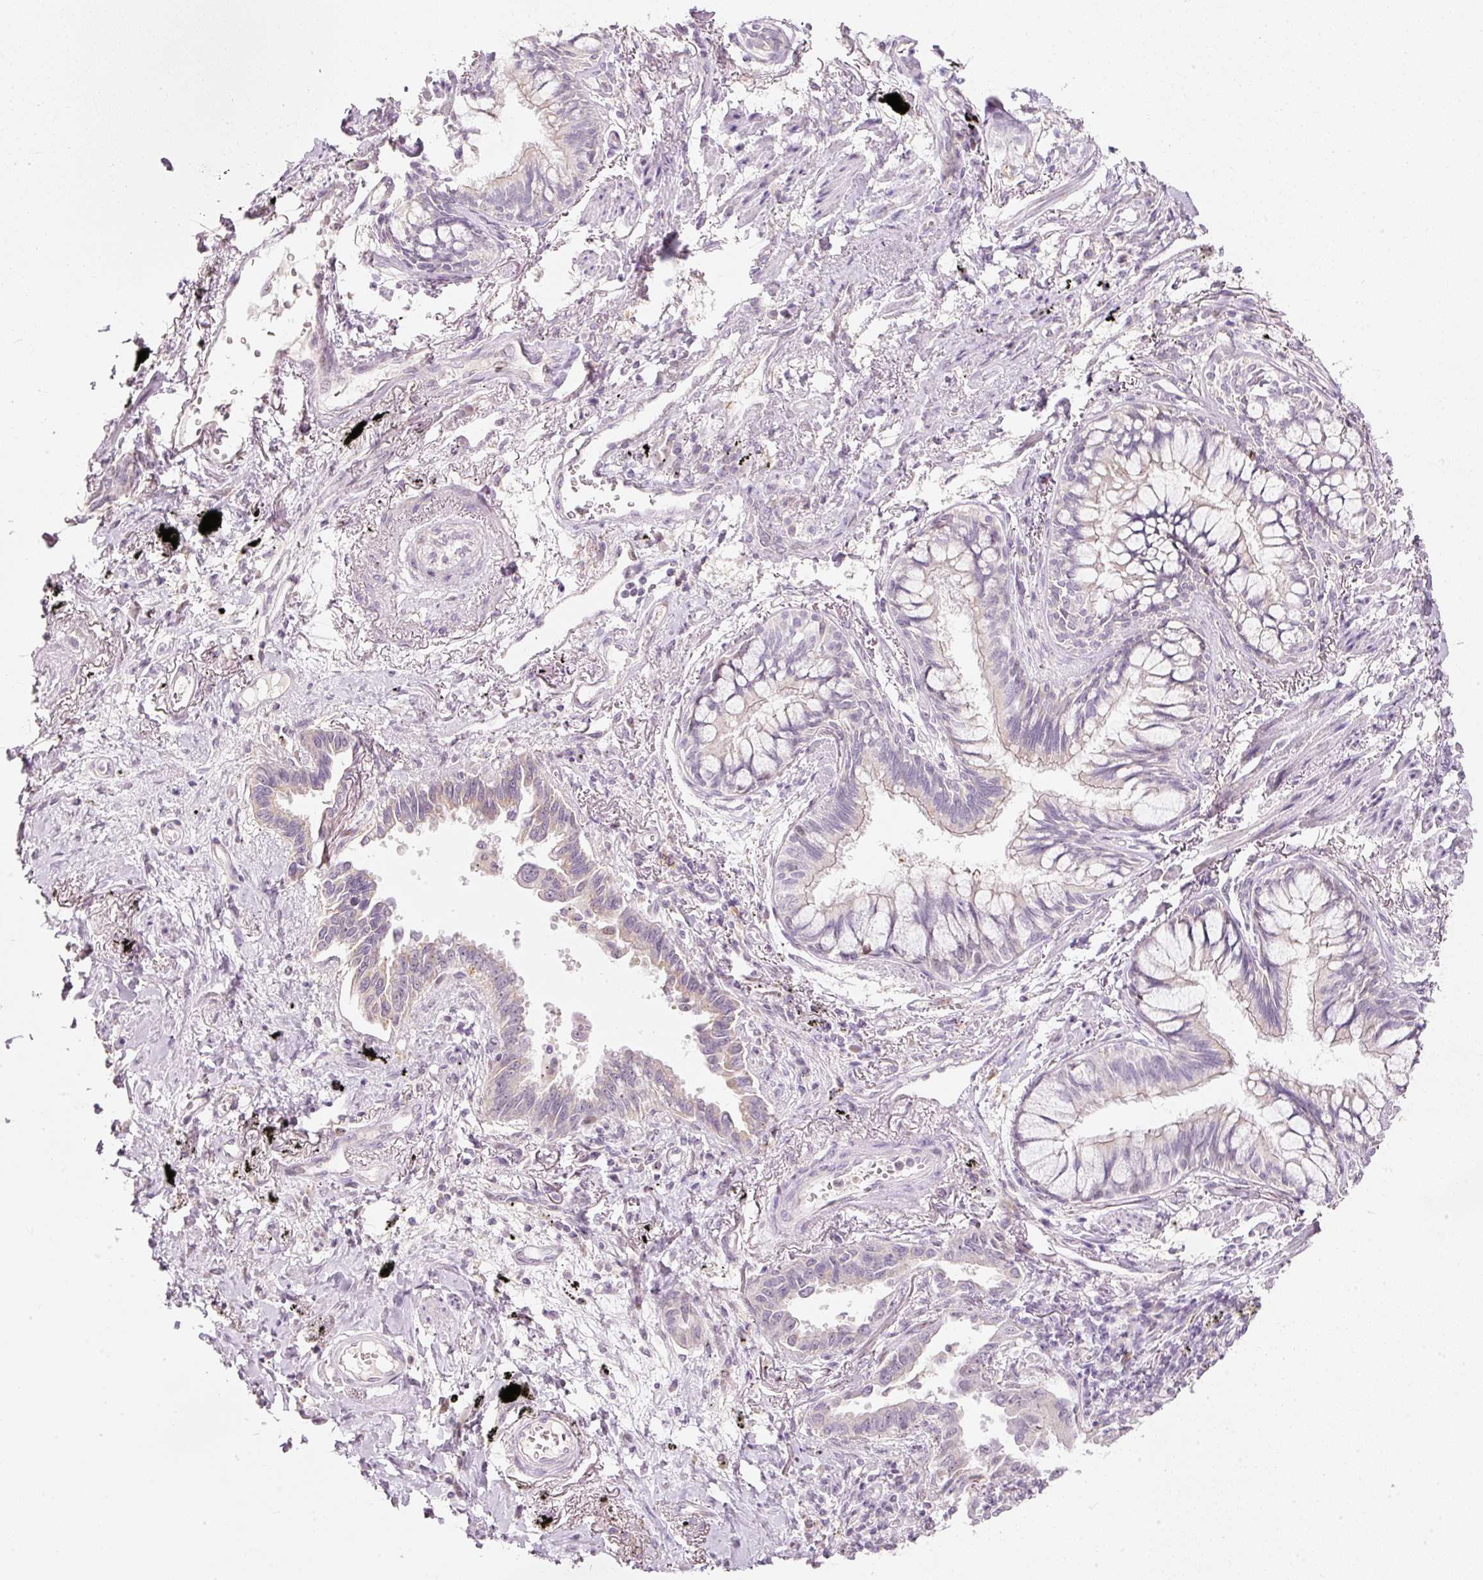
{"staining": {"intensity": "weak", "quantity": "25%-75%", "location": "cytoplasmic/membranous"}, "tissue": "lung cancer", "cell_type": "Tumor cells", "image_type": "cancer", "snomed": [{"axis": "morphology", "description": "Adenocarcinoma, NOS"}, {"axis": "topography", "description": "Lung"}], "caption": "IHC image of neoplastic tissue: lung cancer (adenocarcinoma) stained using immunohistochemistry (IHC) demonstrates low levels of weak protein expression localized specifically in the cytoplasmic/membranous of tumor cells, appearing as a cytoplasmic/membranous brown color.", "gene": "RNF39", "patient": {"sex": "male", "age": 67}}